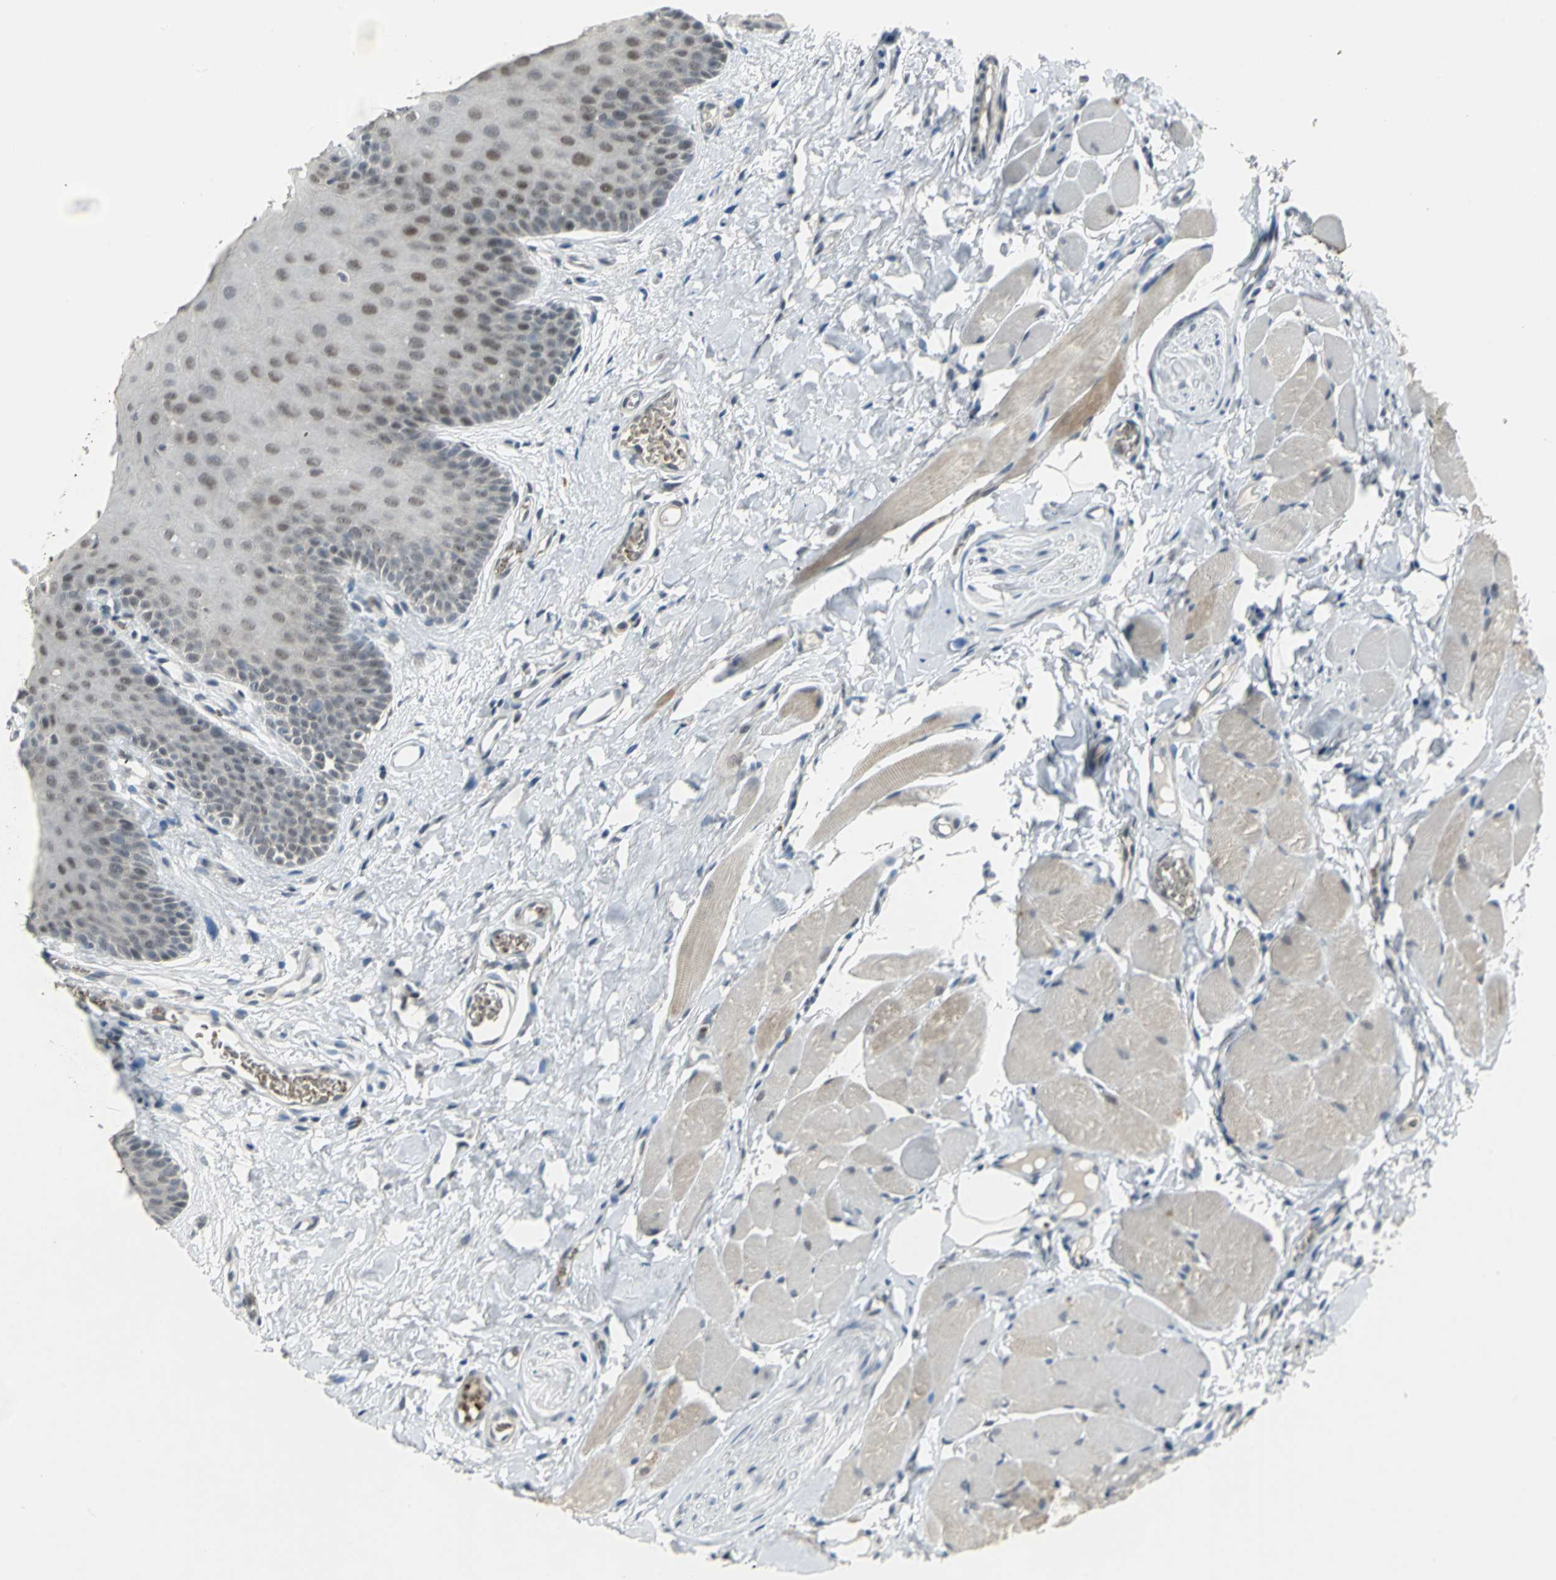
{"staining": {"intensity": "weak", "quantity": "<25%", "location": "nuclear"}, "tissue": "oral mucosa", "cell_type": "Squamous epithelial cells", "image_type": "normal", "snomed": [{"axis": "morphology", "description": "Normal tissue, NOS"}, {"axis": "topography", "description": "Oral tissue"}], "caption": "Immunohistochemistry (IHC) of benign oral mucosa displays no staining in squamous epithelial cells. Brightfield microscopy of immunohistochemistry stained with DAB (3,3'-diaminobenzidine) (brown) and hematoxylin (blue), captured at high magnification.", "gene": "GLI3", "patient": {"sex": "male", "age": 54}}